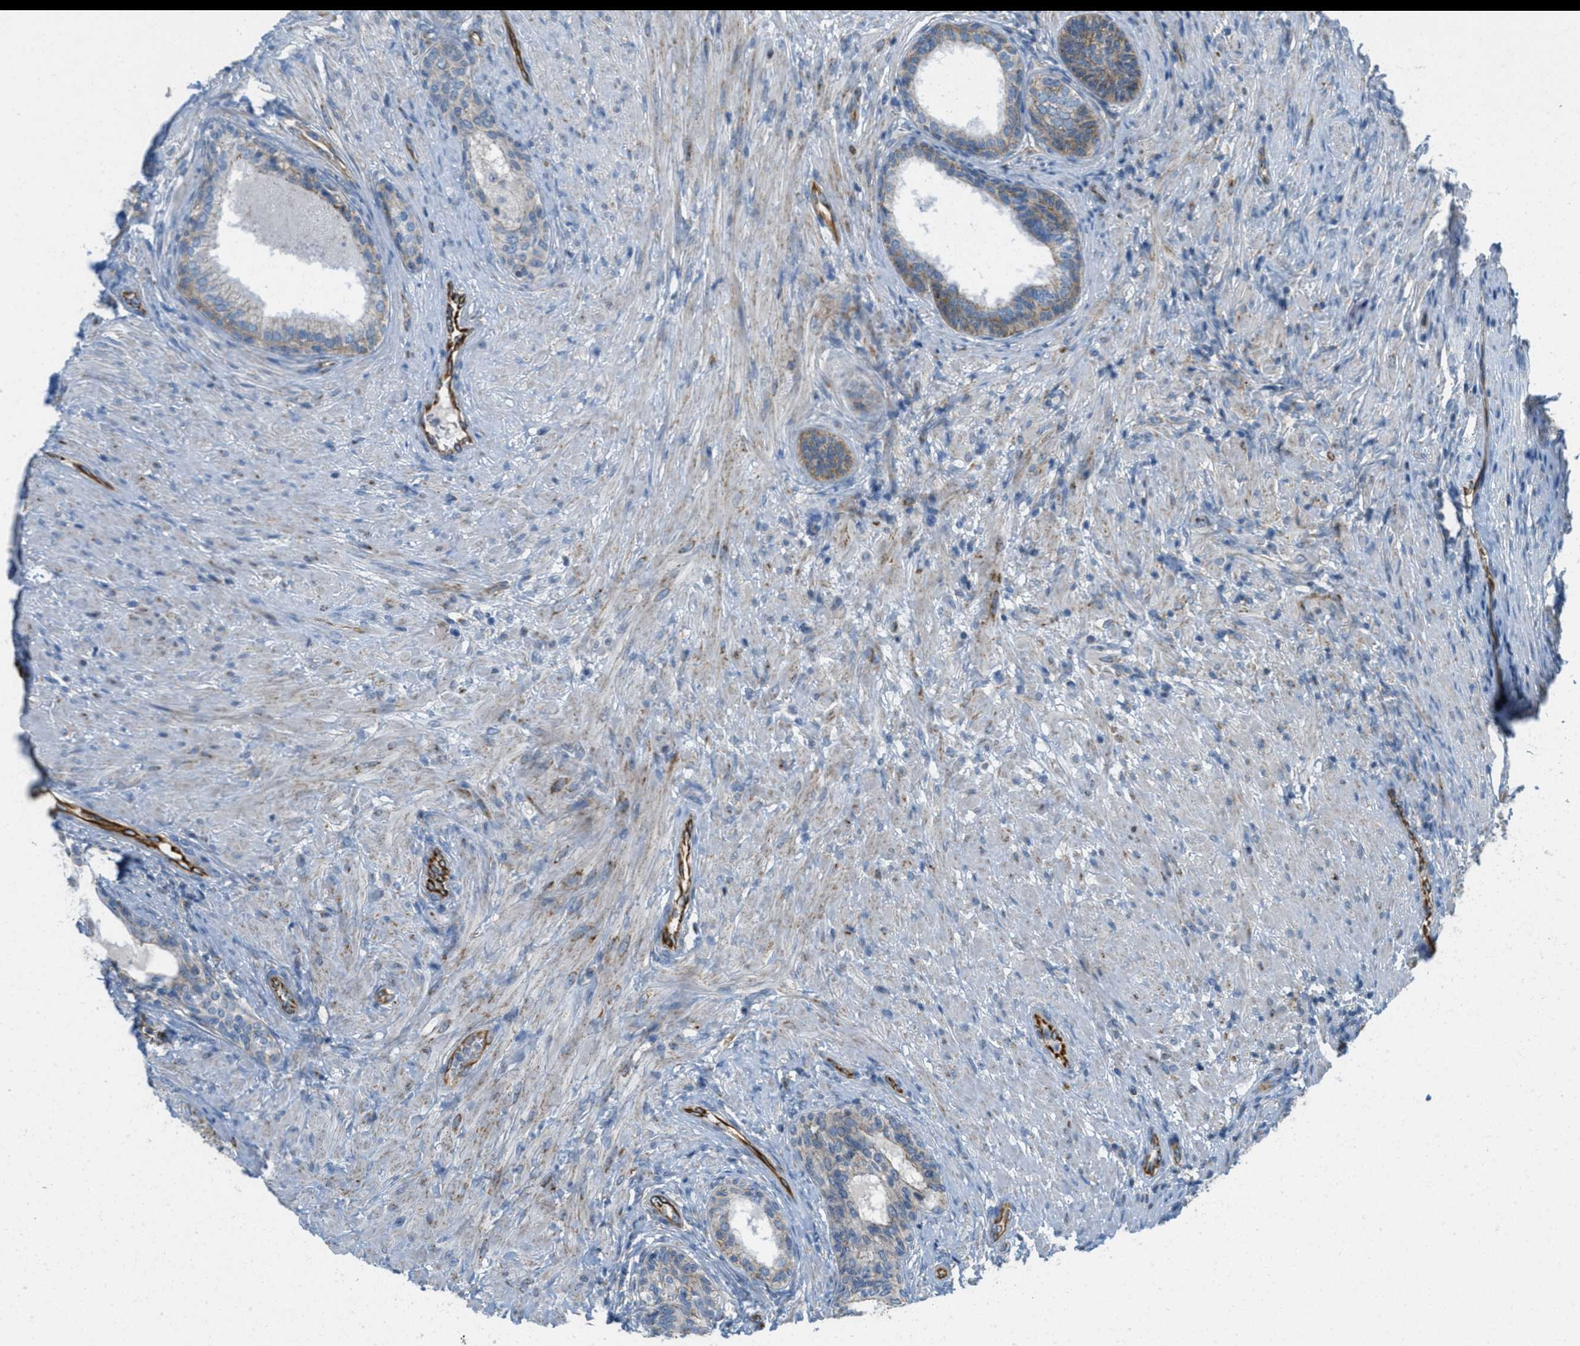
{"staining": {"intensity": "weak", "quantity": ">75%", "location": "cytoplasmic/membranous"}, "tissue": "prostate", "cell_type": "Glandular cells", "image_type": "normal", "snomed": [{"axis": "morphology", "description": "Normal tissue, NOS"}, {"axis": "topography", "description": "Prostate"}], "caption": "Immunohistochemistry (DAB) staining of normal prostate displays weak cytoplasmic/membranous protein positivity in approximately >75% of glandular cells.", "gene": "BTN3A1", "patient": {"sex": "male", "age": 76}}